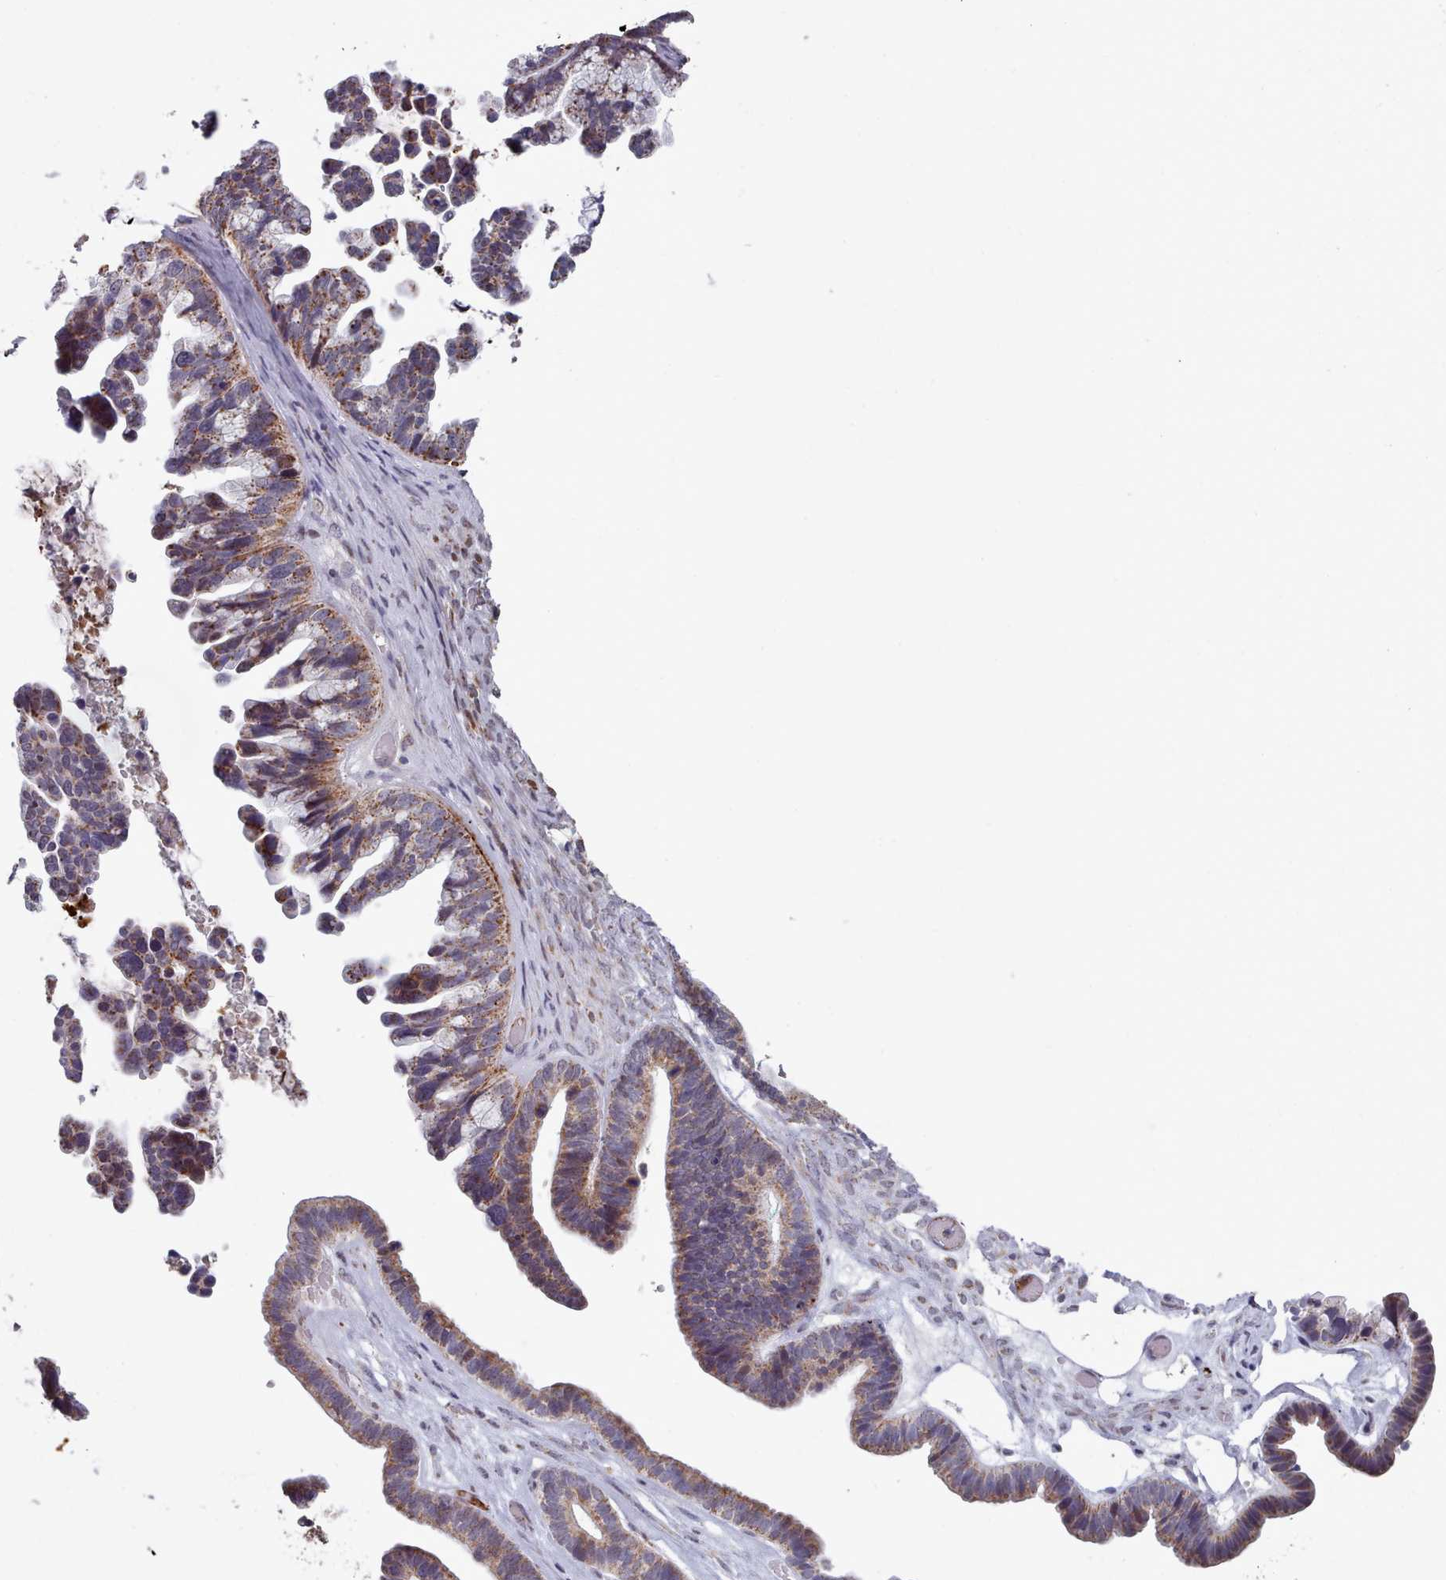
{"staining": {"intensity": "moderate", "quantity": ">75%", "location": "cytoplasmic/membranous"}, "tissue": "ovarian cancer", "cell_type": "Tumor cells", "image_type": "cancer", "snomed": [{"axis": "morphology", "description": "Cystadenocarcinoma, serous, NOS"}, {"axis": "topography", "description": "Ovary"}], "caption": "Human ovarian serous cystadenocarcinoma stained with a protein marker displays moderate staining in tumor cells.", "gene": "TRARG1", "patient": {"sex": "female", "age": 56}}